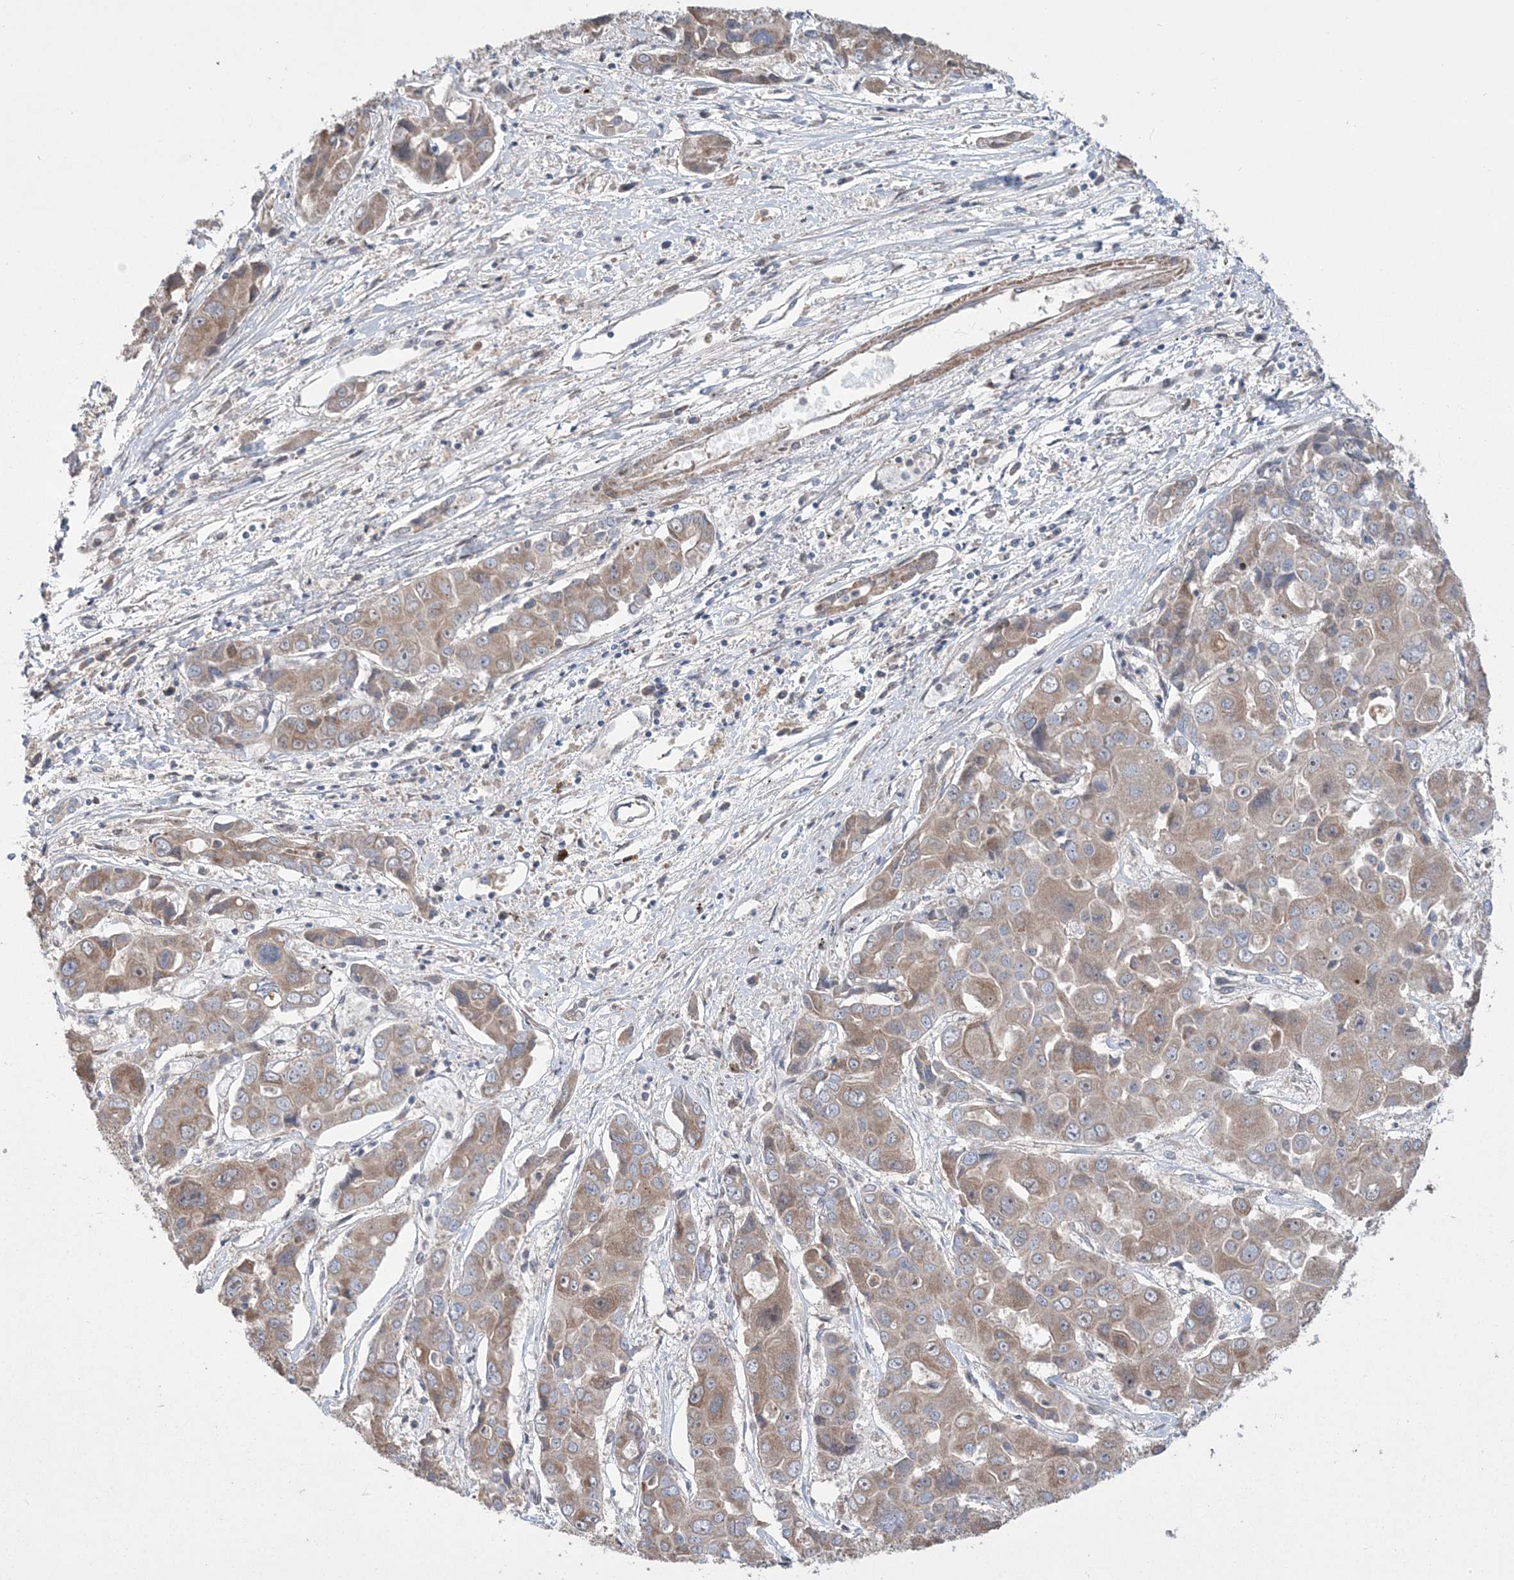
{"staining": {"intensity": "weak", "quantity": ">75%", "location": "cytoplasmic/membranous"}, "tissue": "liver cancer", "cell_type": "Tumor cells", "image_type": "cancer", "snomed": [{"axis": "morphology", "description": "Cholangiocarcinoma"}, {"axis": "topography", "description": "Liver"}], "caption": "A micrograph of human liver cancer (cholangiocarcinoma) stained for a protein demonstrates weak cytoplasmic/membranous brown staining in tumor cells.", "gene": "MTRF1L", "patient": {"sex": "male", "age": 67}}